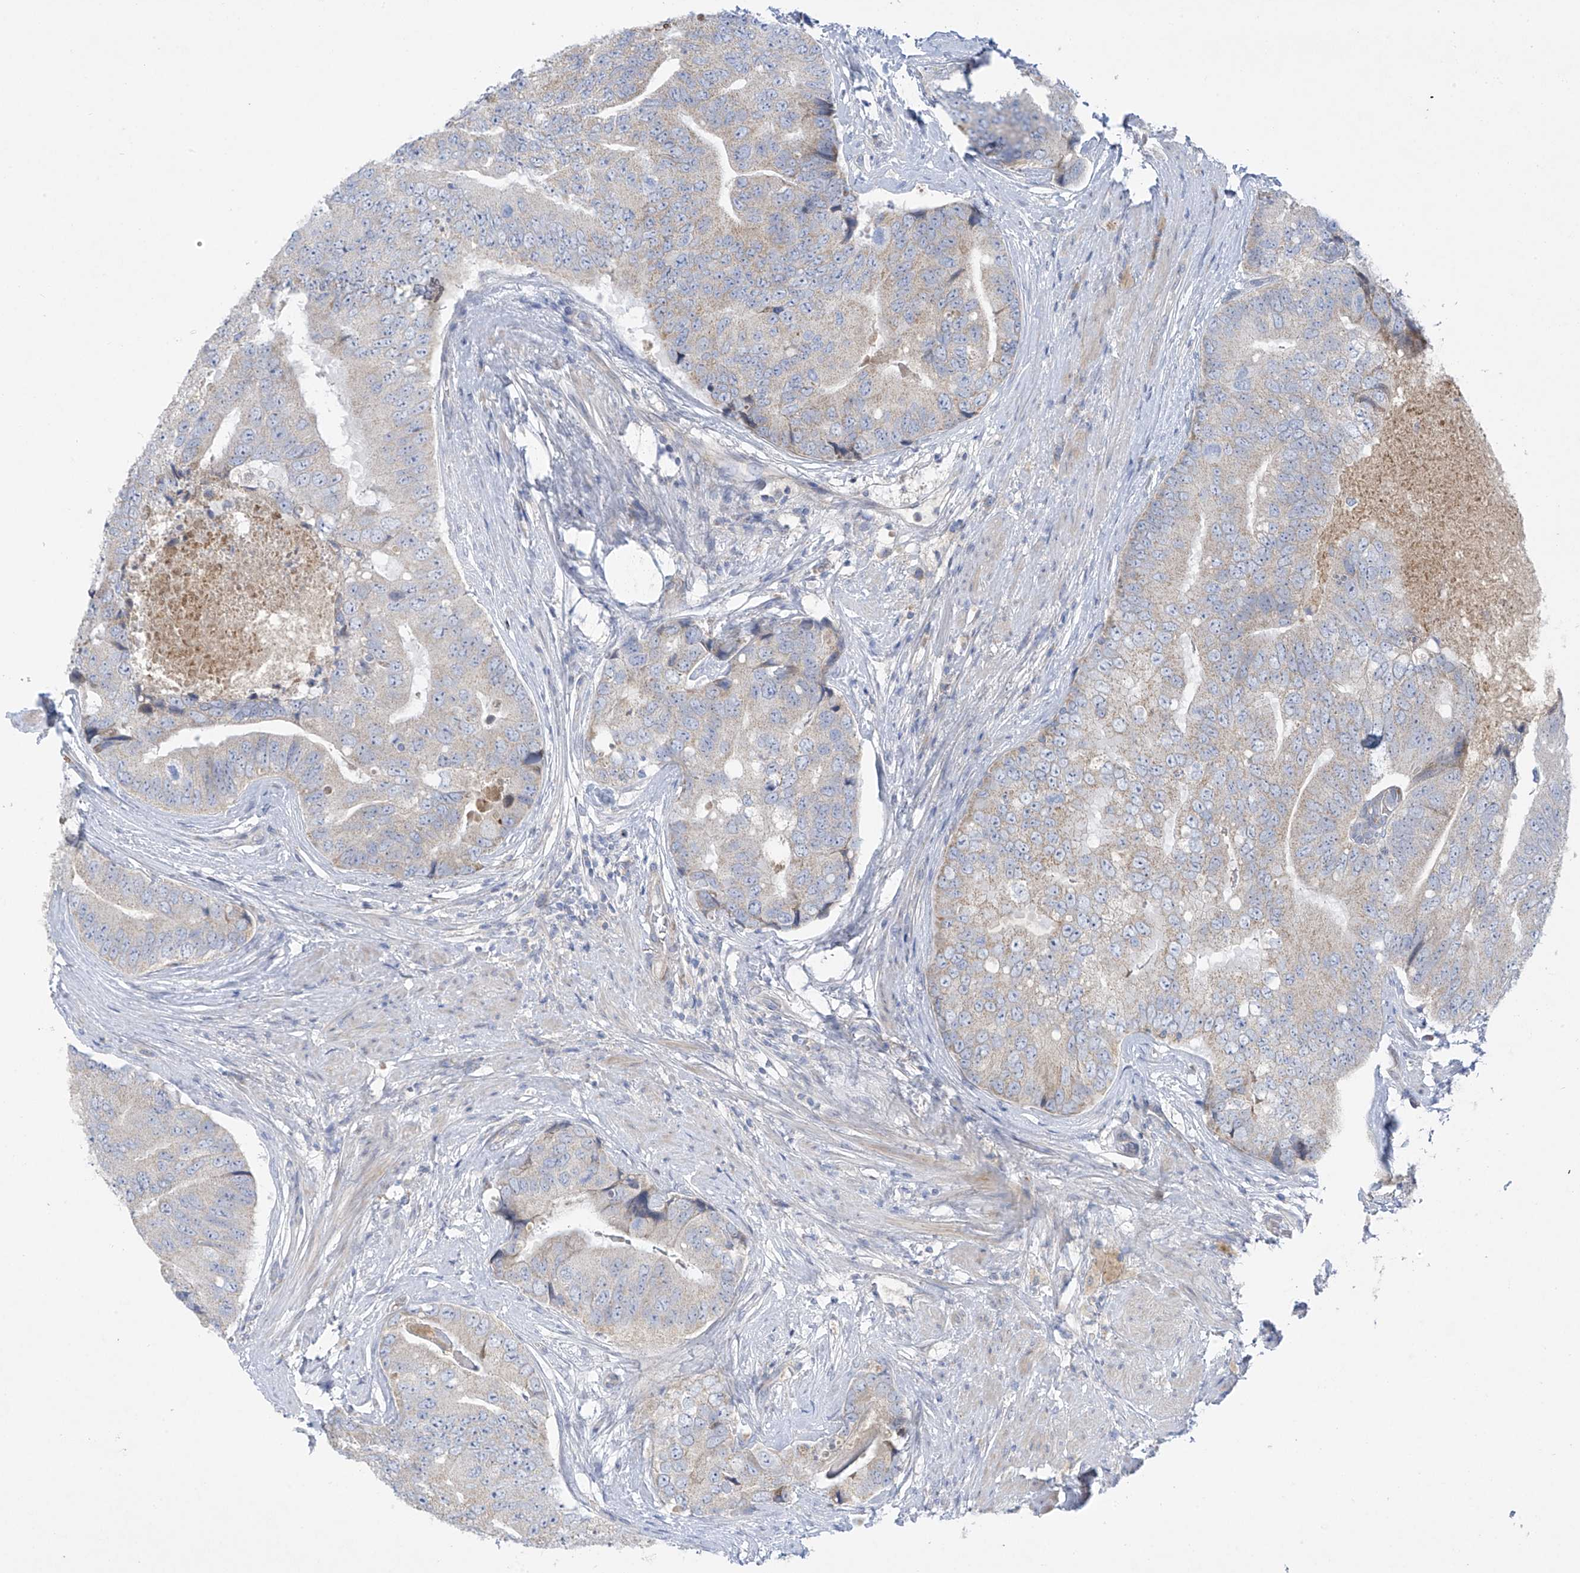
{"staining": {"intensity": "negative", "quantity": "none", "location": "none"}, "tissue": "prostate cancer", "cell_type": "Tumor cells", "image_type": "cancer", "snomed": [{"axis": "morphology", "description": "Adenocarcinoma, High grade"}, {"axis": "topography", "description": "Prostate"}], "caption": "A histopathology image of high-grade adenocarcinoma (prostate) stained for a protein displays no brown staining in tumor cells.", "gene": "METTL18", "patient": {"sex": "male", "age": 70}}